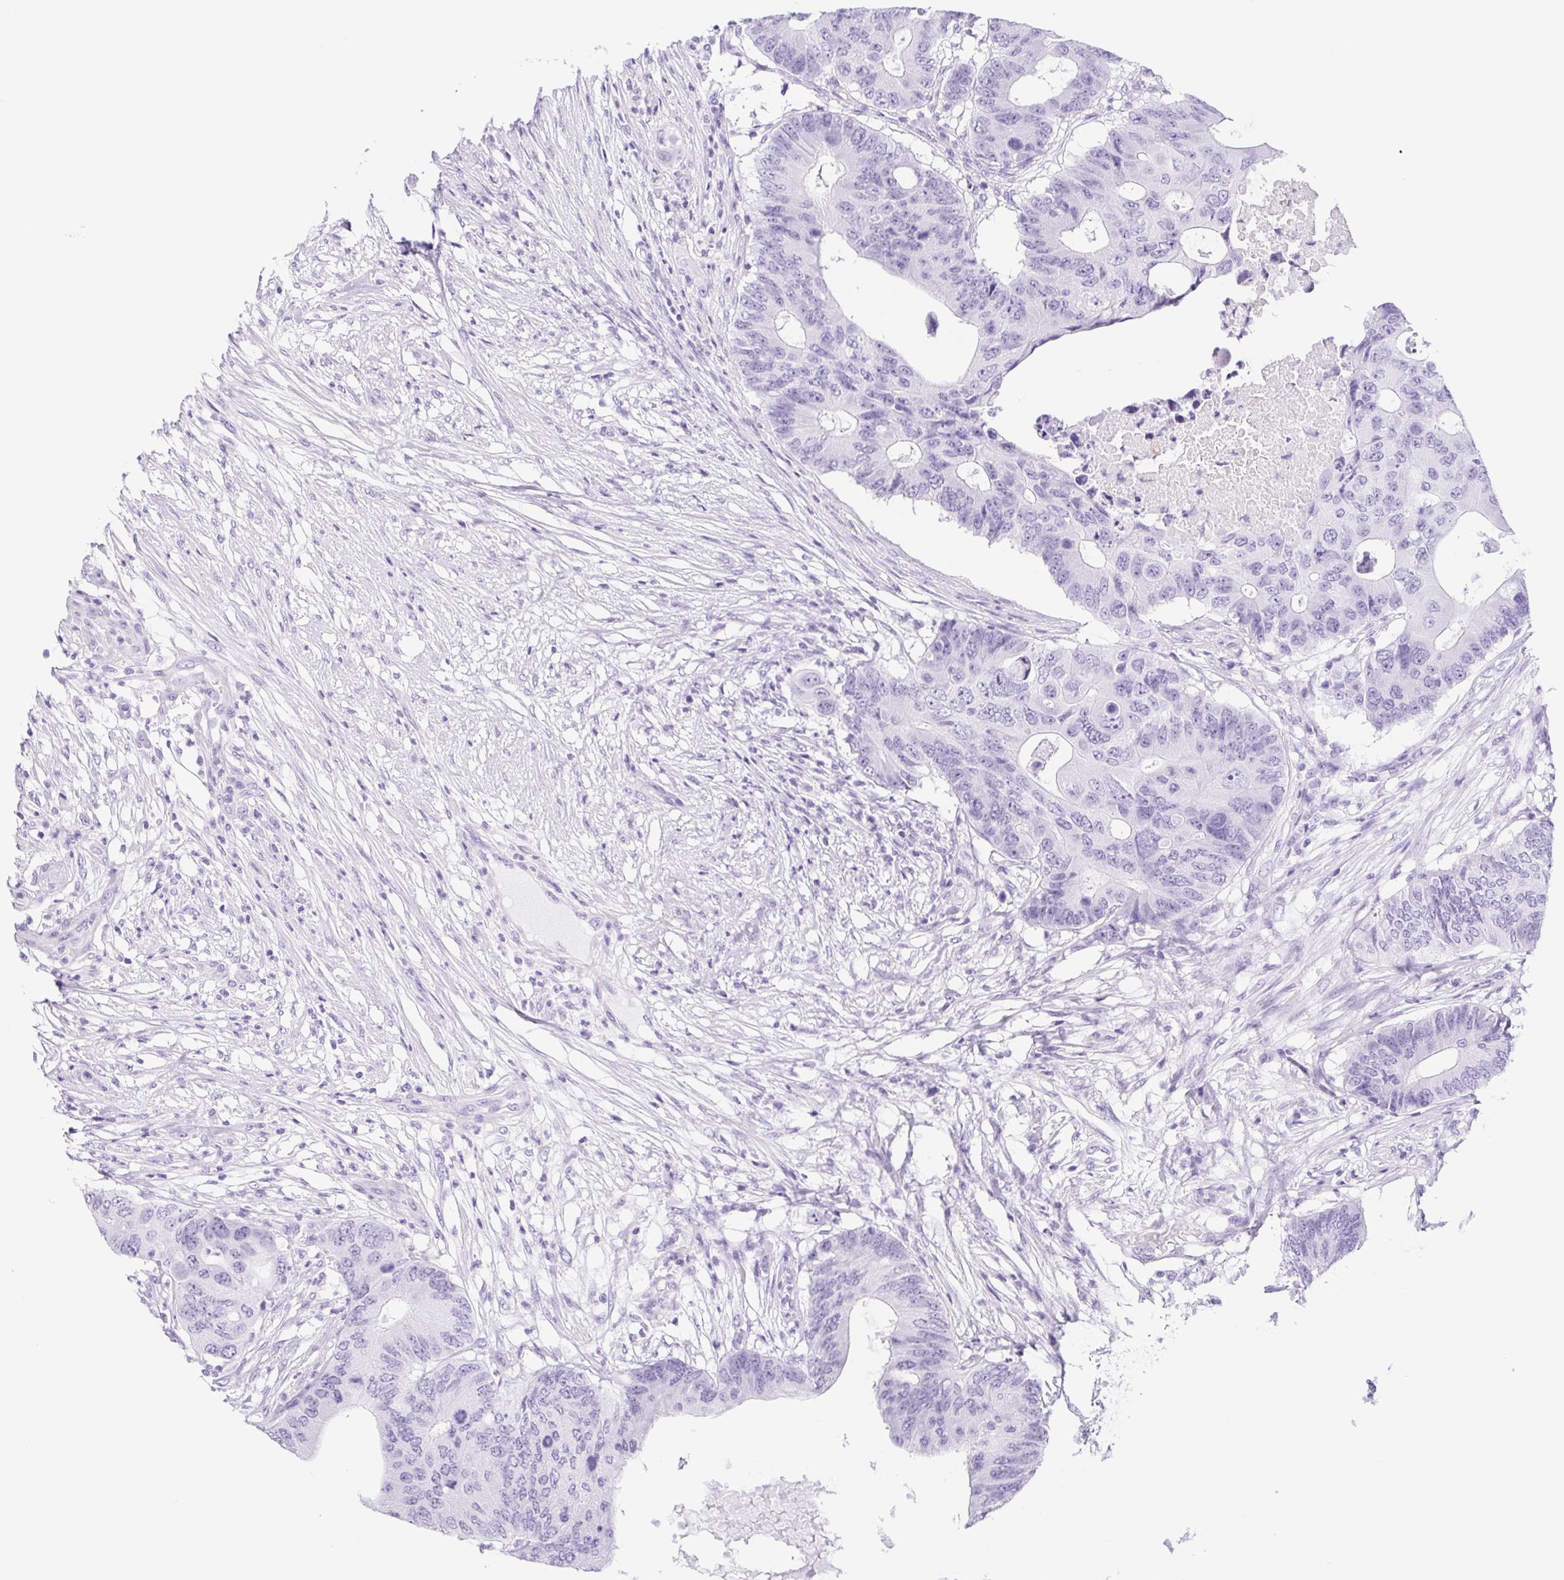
{"staining": {"intensity": "negative", "quantity": "none", "location": "none"}, "tissue": "colorectal cancer", "cell_type": "Tumor cells", "image_type": "cancer", "snomed": [{"axis": "morphology", "description": "Adenocarcinoma, NOS"}, {"axis": "topography", "description": "Colon"}], "caption": "Colorectal cancer (adenocarcinoma) was stained to show a protein in brown. There is no significant positivity in tumor cells.", "gene": "CYP21A2", "patient": {"sex": "male", "age": 71}}